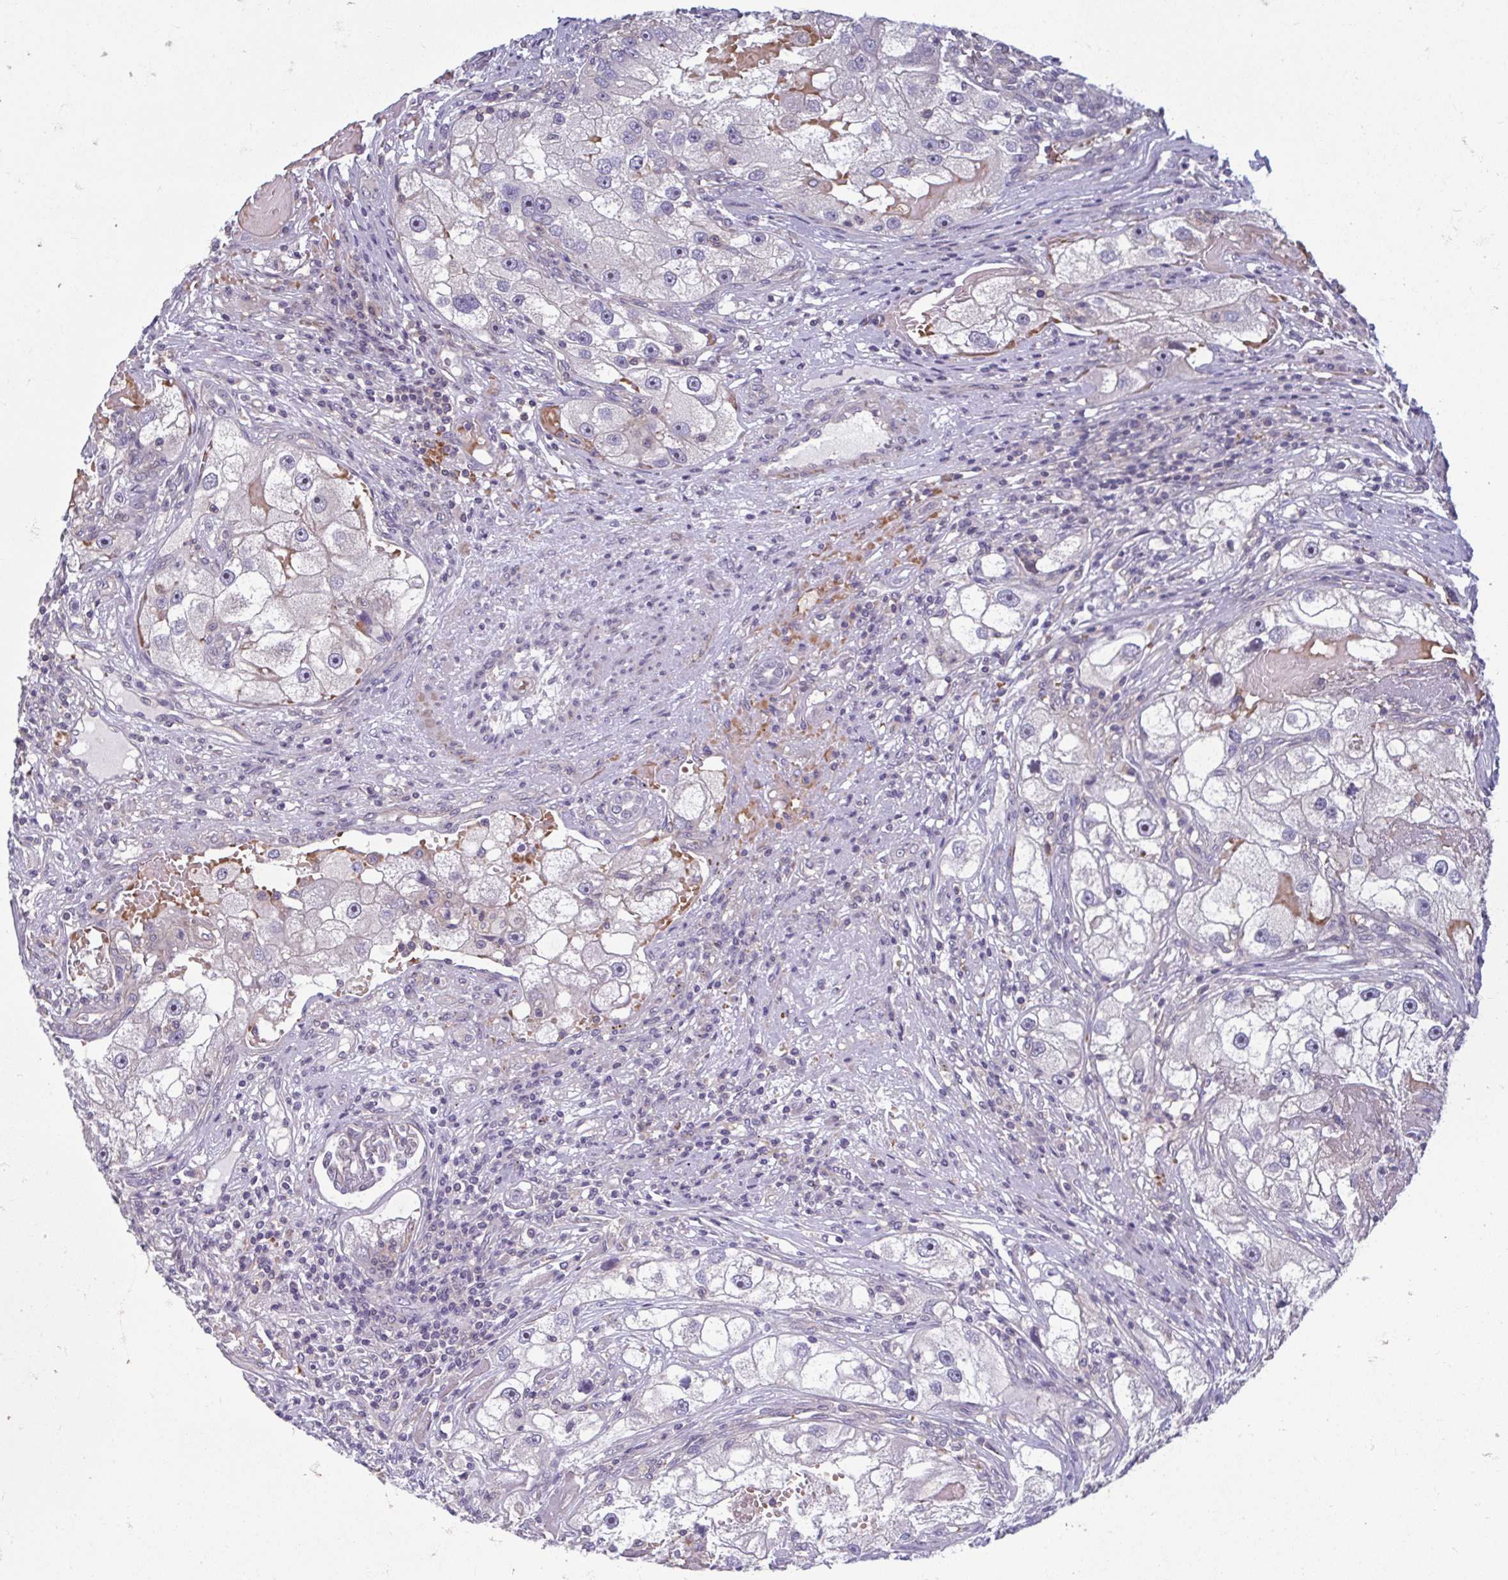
{"staining": {"intensity": "negative", "quantity": "none", "location": "none"}, "tissue": "renal cancer", "cell_type": "Tumor cells", "image_type": "cancer", "snomed": [{"axis": "morphology", "description": "Adenocarcinoma, NOS"}, {"axis": "topography", "description": "Kidney"}], "caption": "A high-resolution micrograph shows immunohistochemistry (IHC) staining of adenocarcinoma (renal), which demonstrates no significant staining in tumor cells.", "gene": "LRRC38", "patient": {"sex": "male", "age": 63}}